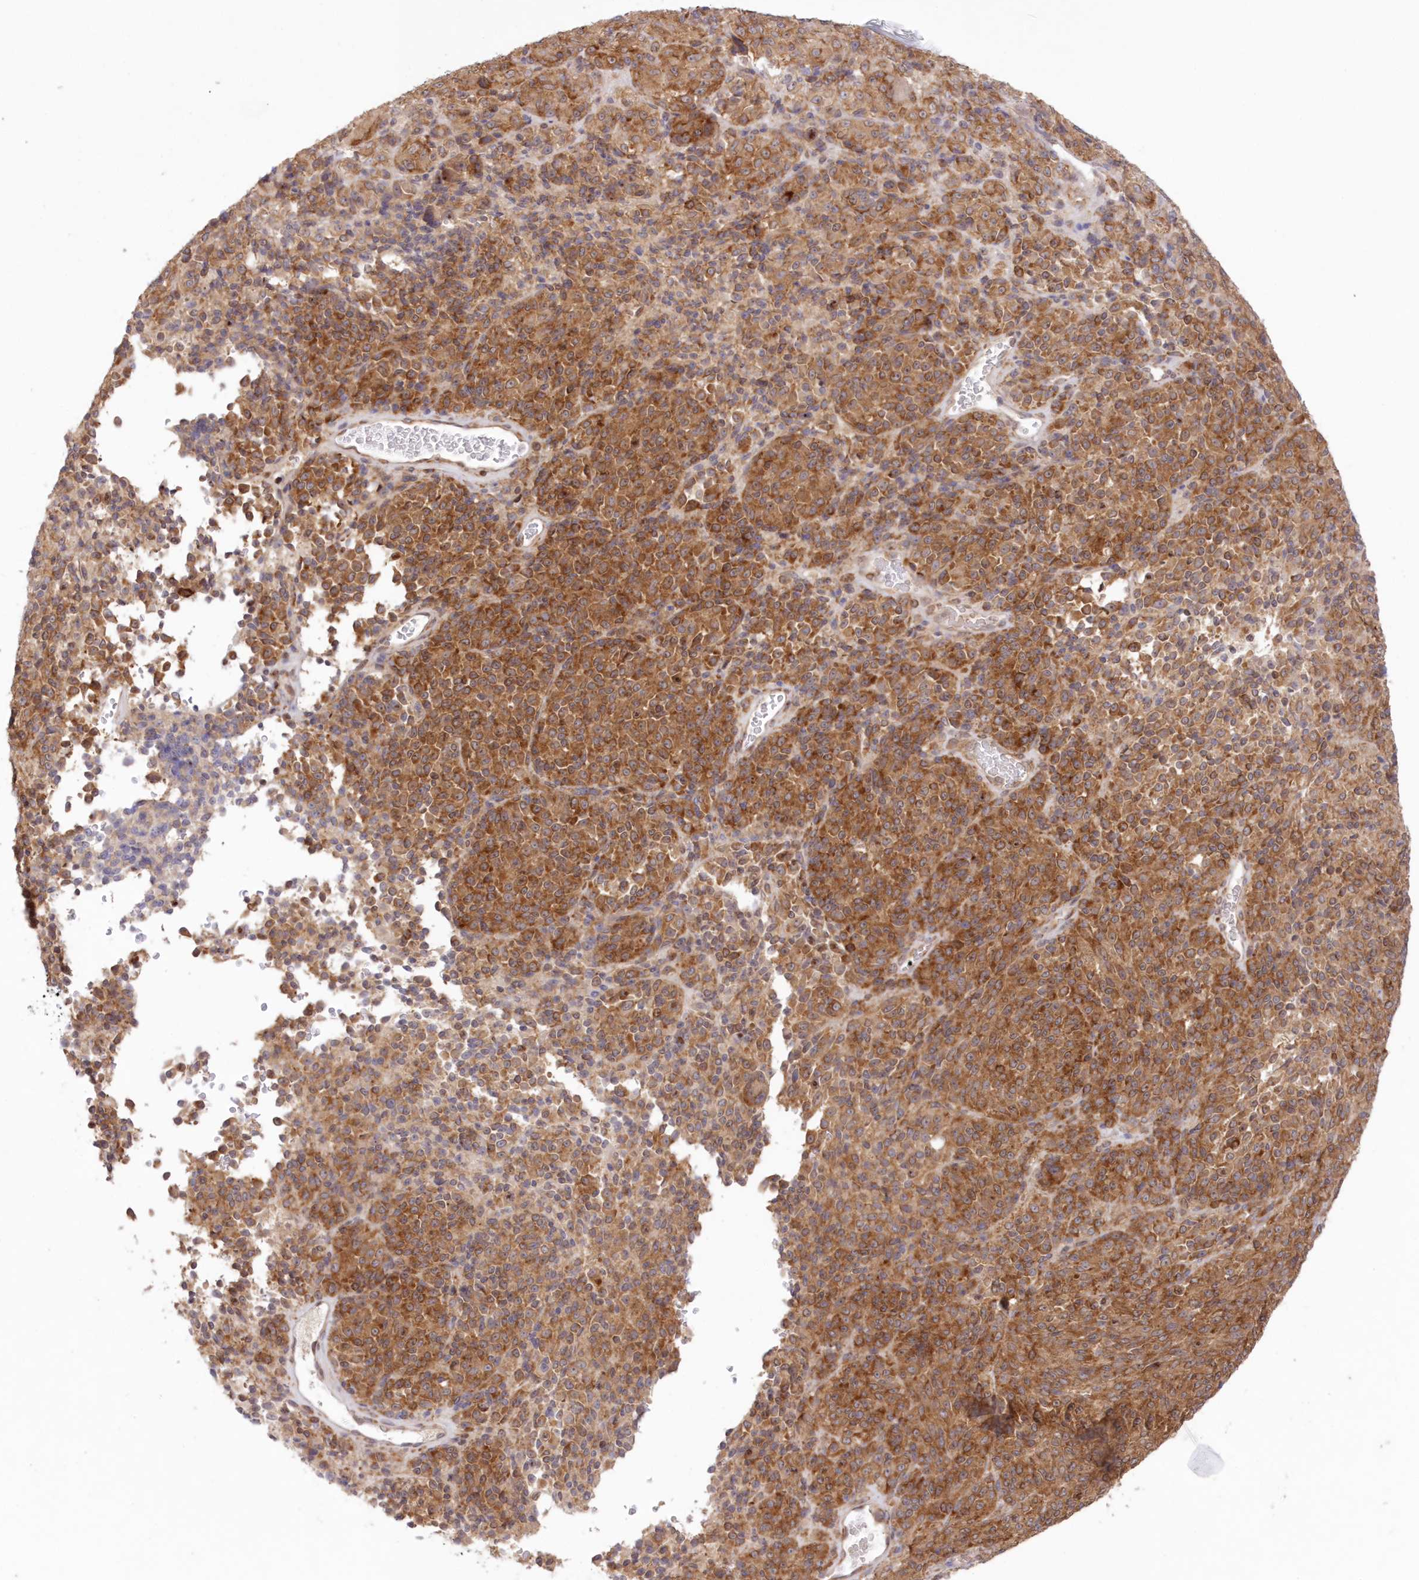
{"staining": {"intensity": "strong", "quantity": ">75%", "location": "cytoplasmic/membranous"}, "tissue": "melanoma", "cell_type": "Tumor cells", "image_type": "cancer", "snomed": [{"axis": "morphology", "description": "Malignant melanoma, Metastatic site"}, {"axis": "topography", "description": "Brain"}], "caption": "Immunohistochemistry (IHC) micrograph of neoplastic tissue: human malignant melanoma (metastatic site) stained using IHC shows high levels of strong protein expression localized specifically in the cytoplasmic/membranous of tumor cells, appearing as a cytoplasmic/membranous brown color.", "gene": "RNPEP", "patient": {"sex": "female", "age": 56}}